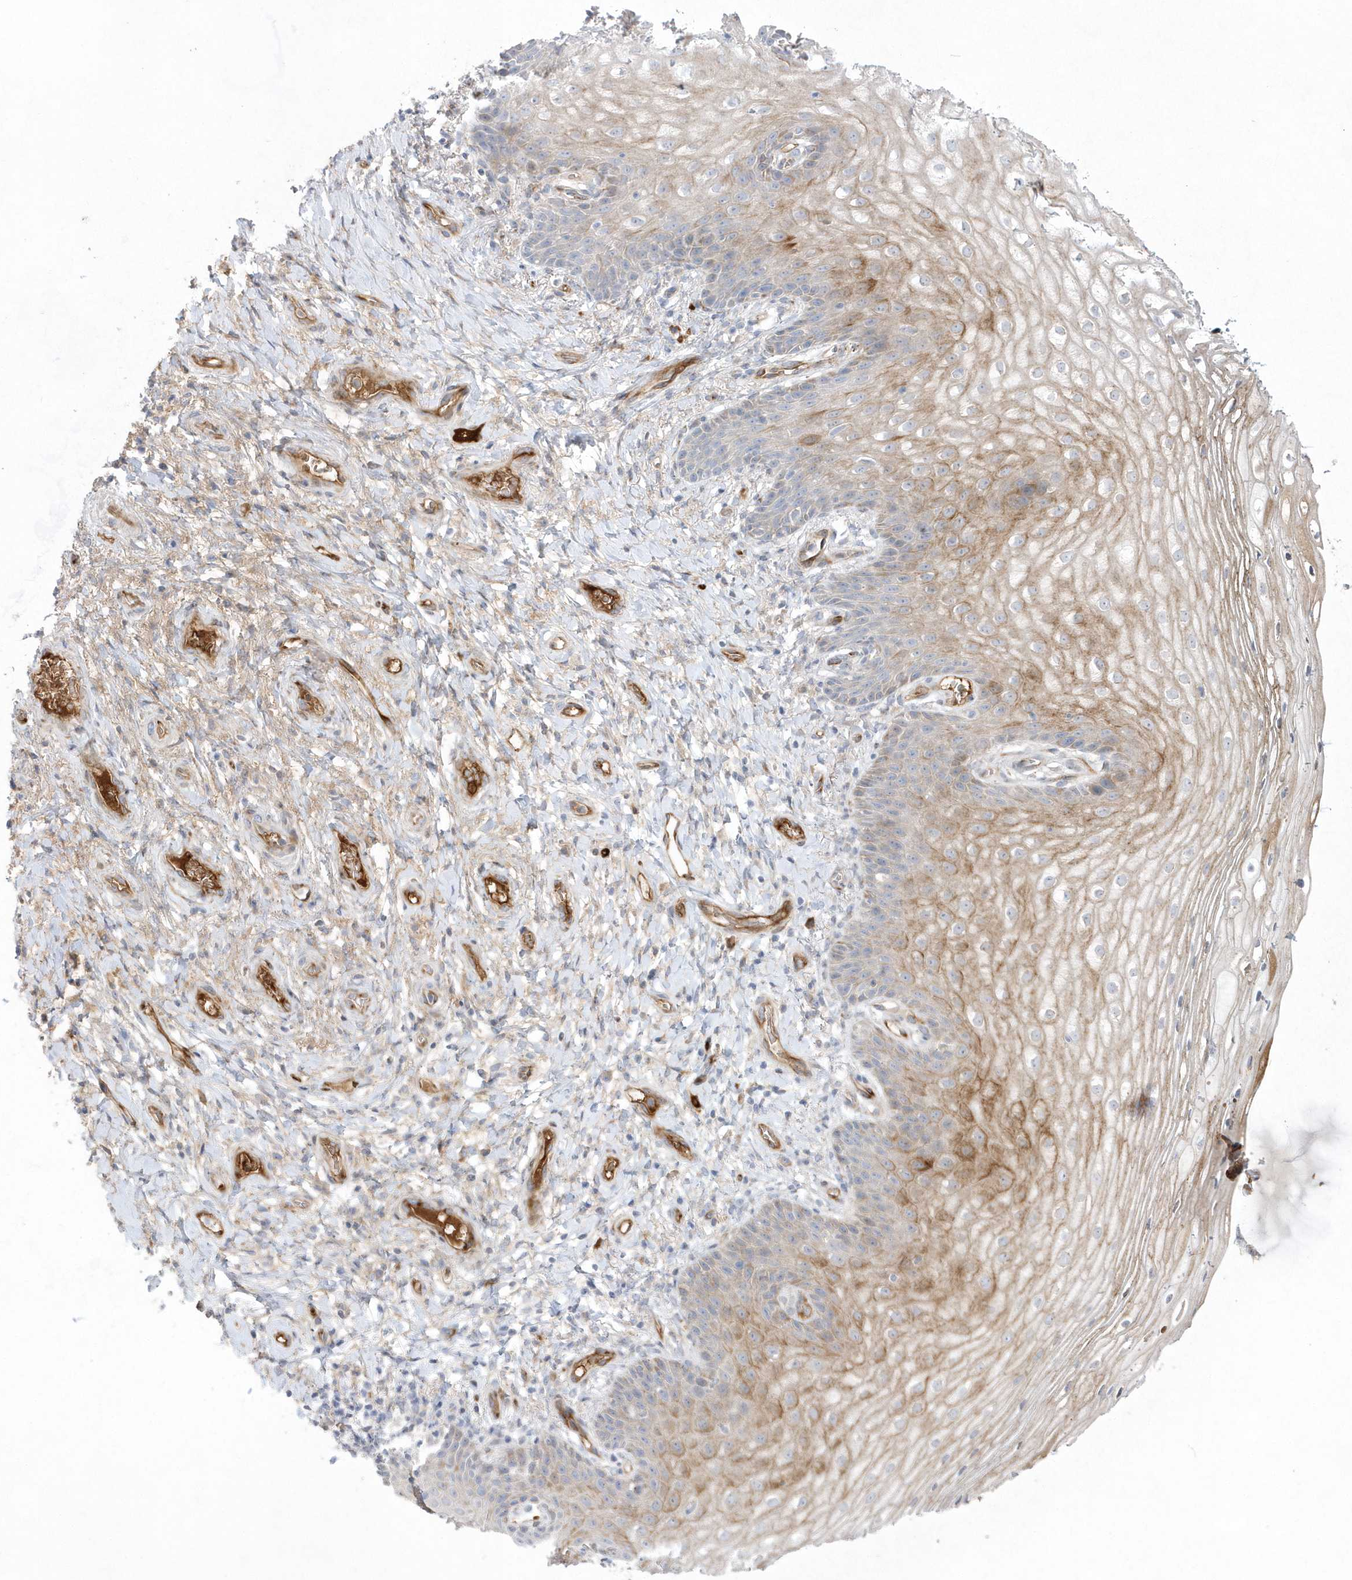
{"staining": {"intensity": "moderate", "quantity": "<25%", "location": "cytoplasmic/membranous"}, "tissue": "vagina", "cell_type": "Squamous epithelial cells", "image_type": "normal", "snomed": [{"axis": "morphology", "description": "Normal tissue, NOS"}, {"axis": "topography", "description": "Vagina"}], "caption": "Immunohistochemistry (IHC) staining of benign vagina, which displays low levels of moderate cytoplasmic/membranous expression in about <25% of squamous epithelial cells indicating moderate cytoplasmic/membranous protein staining. The staining was performed using DAB (3,3'-diaminobenzidine) (brown) for protein detection and nuclei were counterstained in hematoxylin (blue).", "gene": "TMEM132B", "patient": {"sex": "female", "age": 60}}